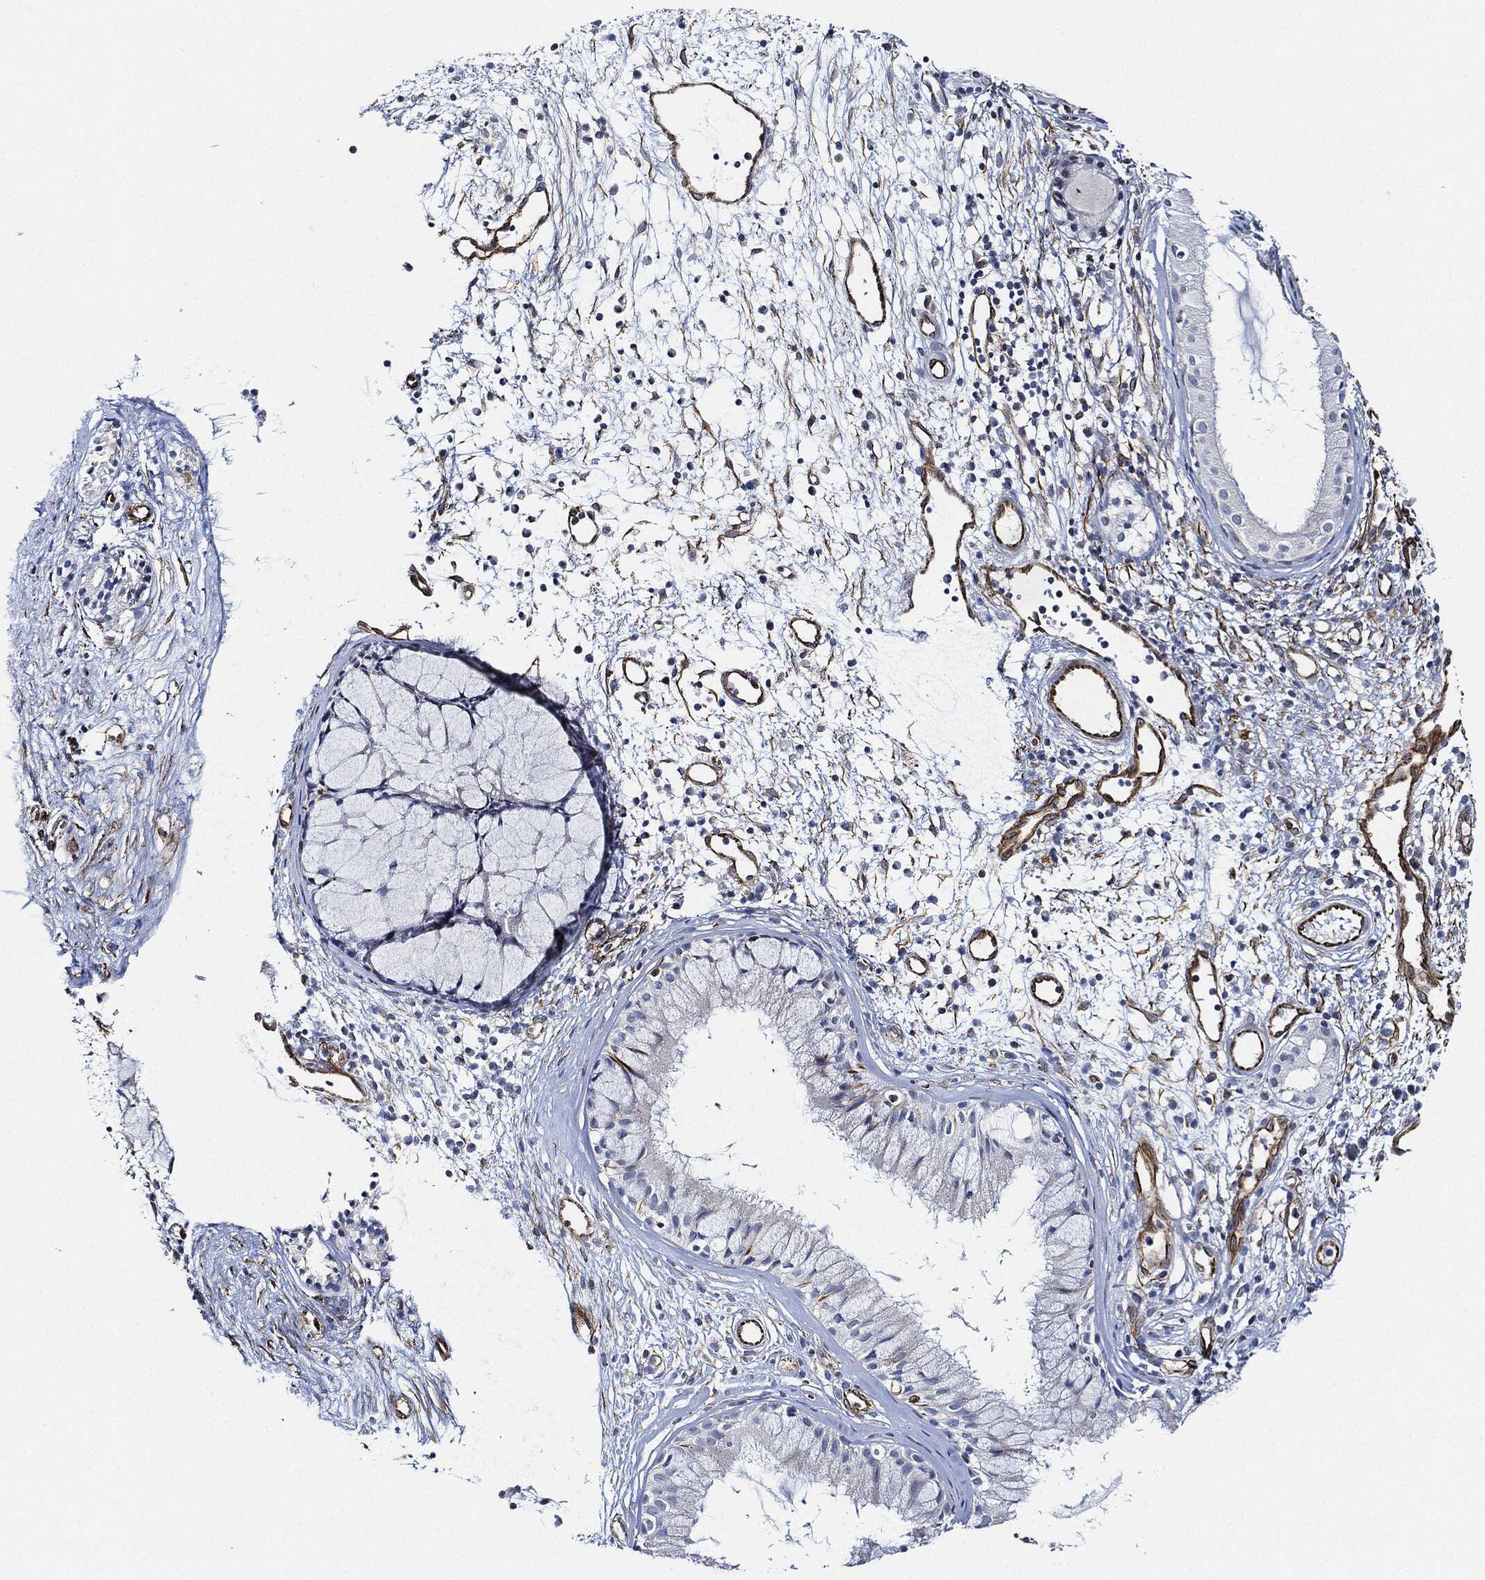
{"staining": {"intensity": "negative", "quantity": "none", "location": "none"}, "tissue": "nasopharynx", "cell_type": "Respiratory epithelial cells", "image_type": "normal", "snomed": [{"axis": "morphology", "description": "Normal tissue, NOS"}, {"axis": "topography", "description": "Nasopharynx"}], "caption": "High power microscopy photomicrograph of an immunohistochemistry micrograph of normal nasopharynx, revealing no significant staining in respiratory epithelial cells. (Brightfield microscopy of DAB IHC at high magnification).", "gene": "THSD1", "patient": {"sex": "male", "age": 77}}